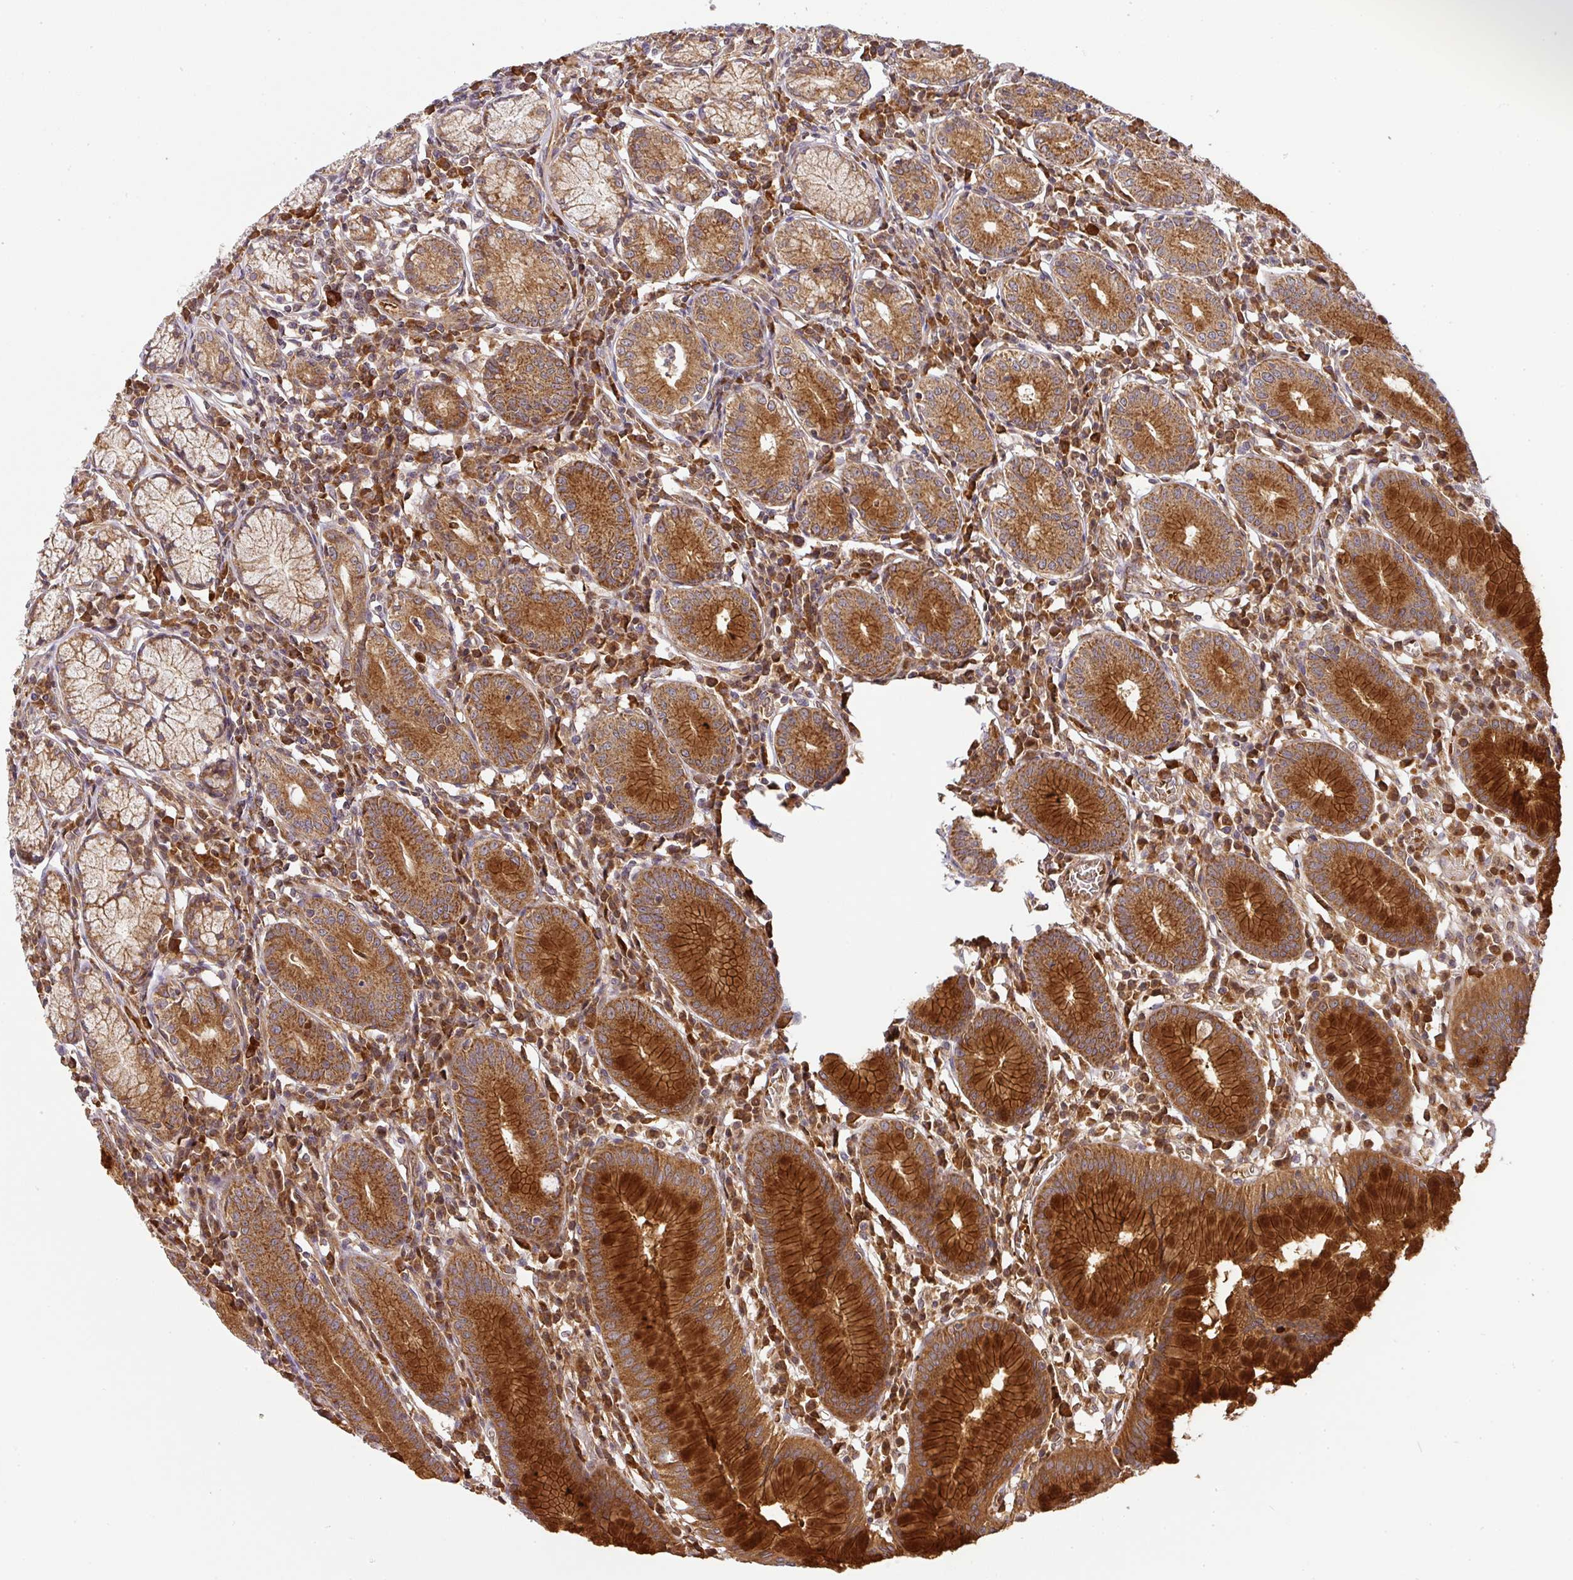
{"staining": {"intensity": "strong", "quantity": ">75%", "location": "cytoplasmic/membranous"}, "tissue": "stomach", "cell_type": "Glandular cells", "image_type": "normal", "snomed": [{"axis": "morphology", "description": "Normal tissue, NOS"}, {"axis": "topography", "description": "Stomach"}], "caption": "Protein staining of benign stomach reveals strong cytoplasmic/membranous expression in approximately >75% of glandular cells. (DAB = brown stain, brightfield microscopy at high magnification).", "gene": "MALSU1", "patient": {"sex": "male", "age": 55}}